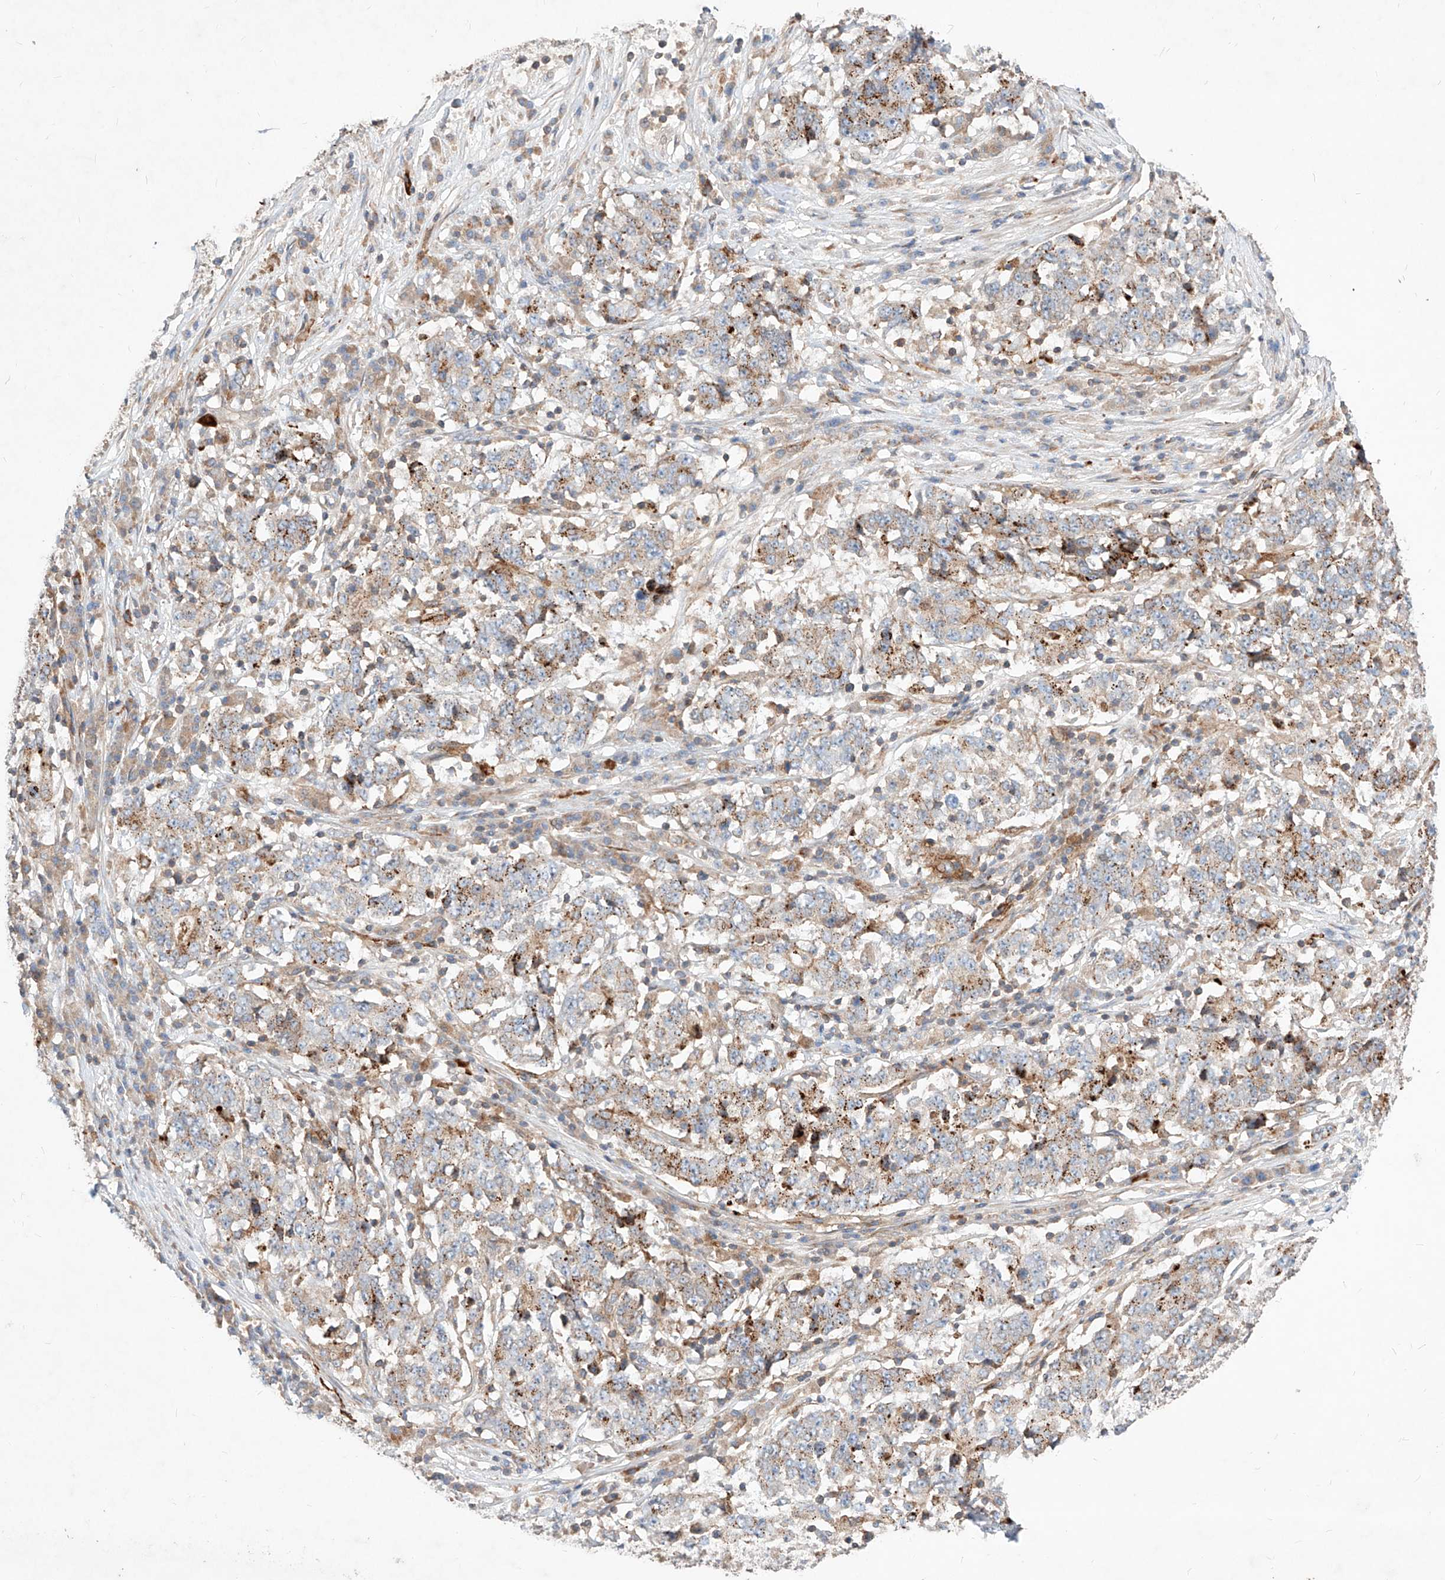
{"staining": {"intensity": "moderate", "quantity": "25%-75%", "location": "cytoplasmic/membranous"}, "tissue": "stomach cancer", "cell_type": "Tumor cells", "image_type": "cancer", "snomed": [{"axis": "morphology", "description": "Adenocarcinoma, NOS"}, {"axis": "topography", "description": "Stomach"}], "caption": "Adenocarcinoma (stomach) tissue shows moderate cytoplasmic/membranous positivity in about 25%-75% of tumor cells, visualized by immunohistochemistry.", "gene": "TSNAX", "patient": {"sex": "male", "age": 59}}